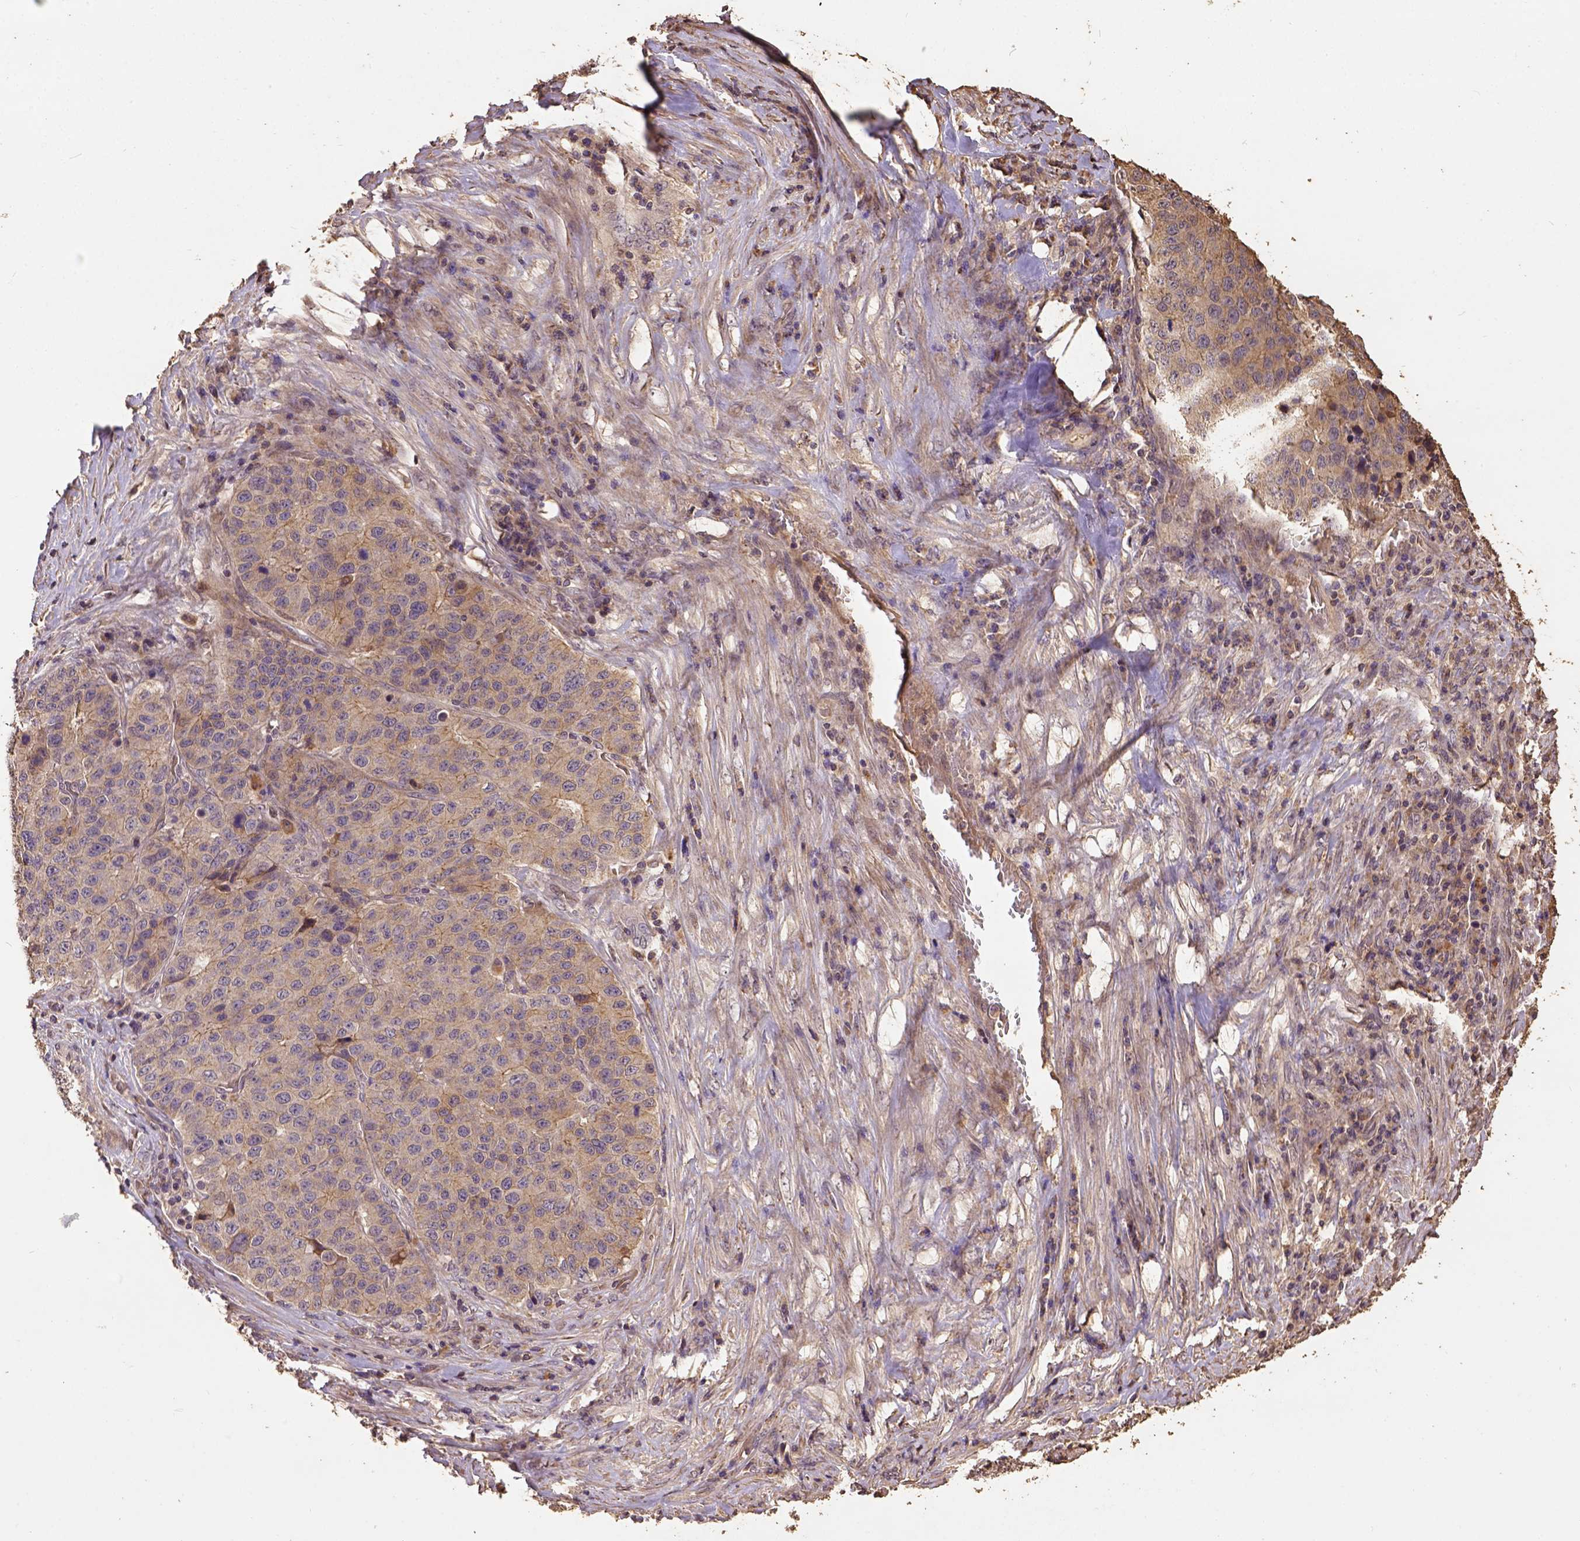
{"staining": {"intensity": "moderate", "quantity": "25%-75%", "location": "cytoplasmic/membranous"}, "tissue": "stomach cancer", "cell_type": "Tumor cells", "image_type": "cancer", "snomed": [{"axis": "morphology", "description": "Adenocarcinoma, NOS"}, {"axis": "topography", "description": "Stomach"}], "caption": "Stomach cancer (adenocarcinoma) stained for a protein displays moderate cytoplasmic/membranous positivity in tumor cells.", "gene": "ATP1B3", "patient": {"sex": "male", "age": 71}}